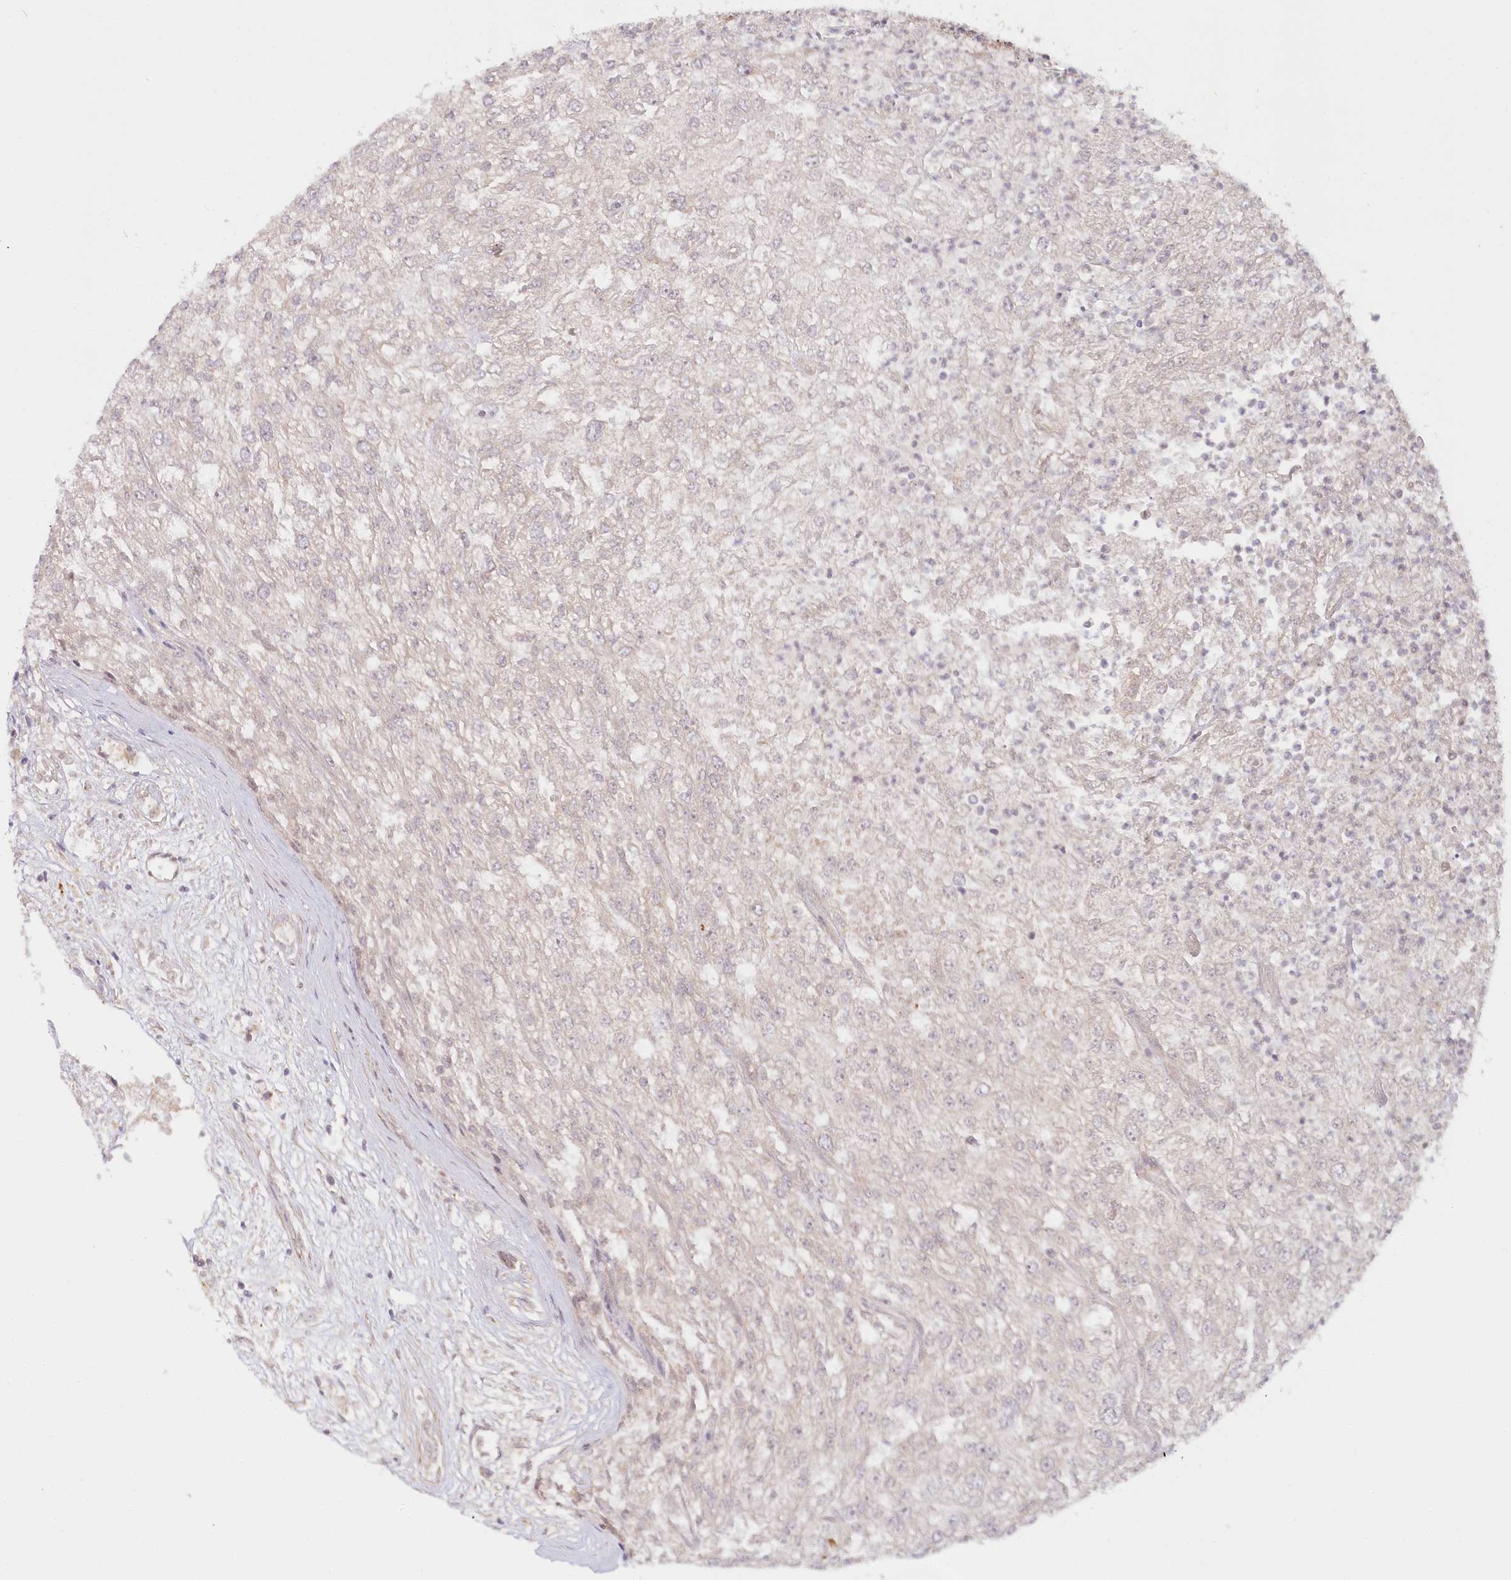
{"staining": {"intensity": "negative", "quantity": "none", "location": "none"}, "tissue": "renal cancer", "cell_type": "Tumor cells", "image_type": "cancer", "snomed": [{"axis": "morphology", "description": "Adenocarcinoma, NOS"}, {"axis": "topography", "description": "Kidney"}], "caption": "Protein analysis of renal cancer displays no significant staining in tumor cells.", "gene": "CEP70", "patient": {"sex": "female", "age": 54}}